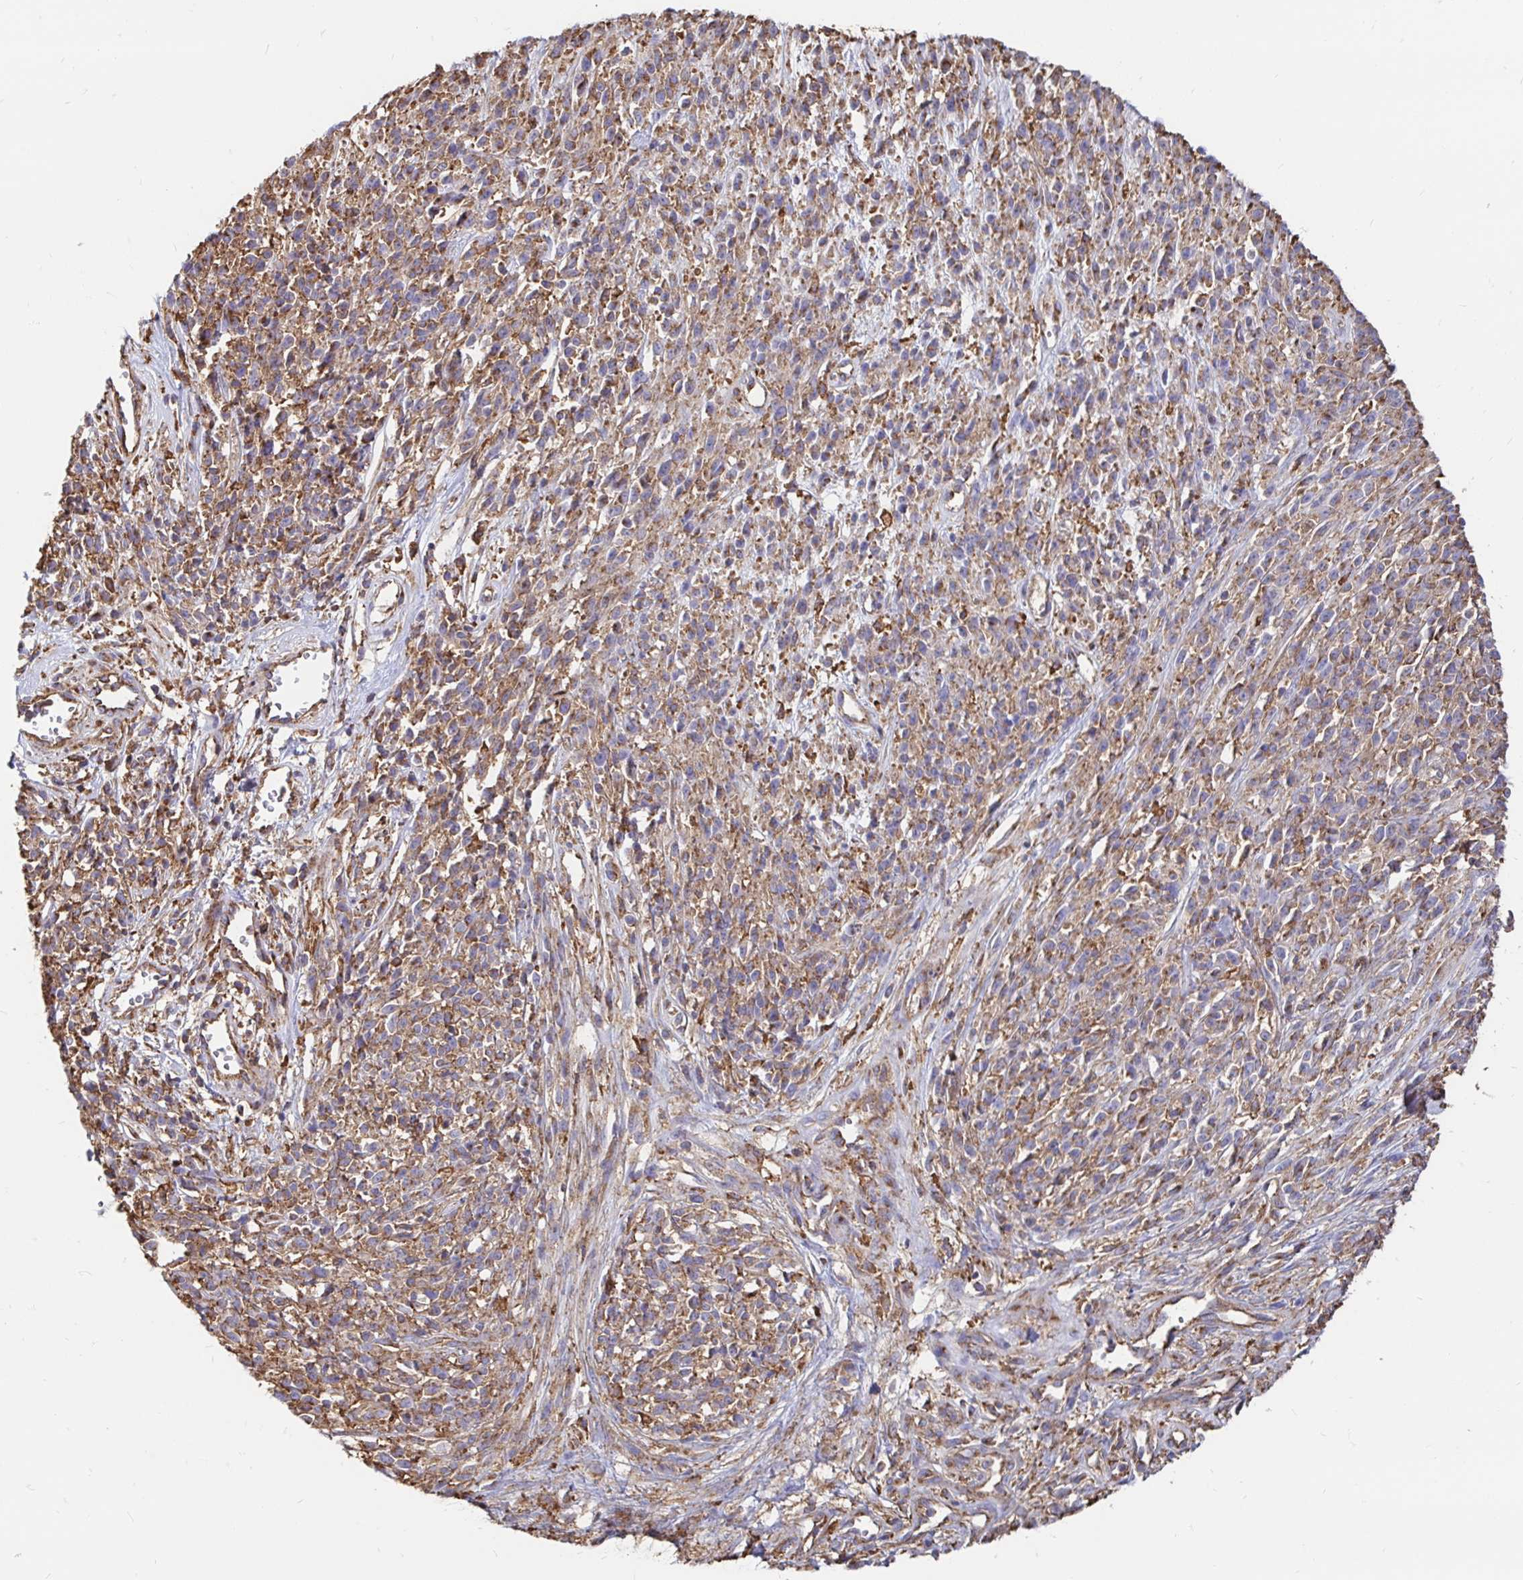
{"staining": {"intensity": "moderate", "quantity": ">75%", "location": "cytoplasmic/membranous"}, "tissue": "melanoma", "cell_type": "Tumor cells", "image_type": "cancer", "snomed": [{"axis": "morphology", "description": "Malignant melanoma, NOS"}, {"axis": "topography", "description": "Skin"}, {"axis": "topography", "description": "Skin of trunk"}], "caption": "Immunohistochemical staining of malignant melanoma shows medium levels of moderate cytoplasmic/membranous protein positivity in approximately >75% of tumor cells.", "gene": "CLTC", "patient": {"sex": "male", "age": 74}}